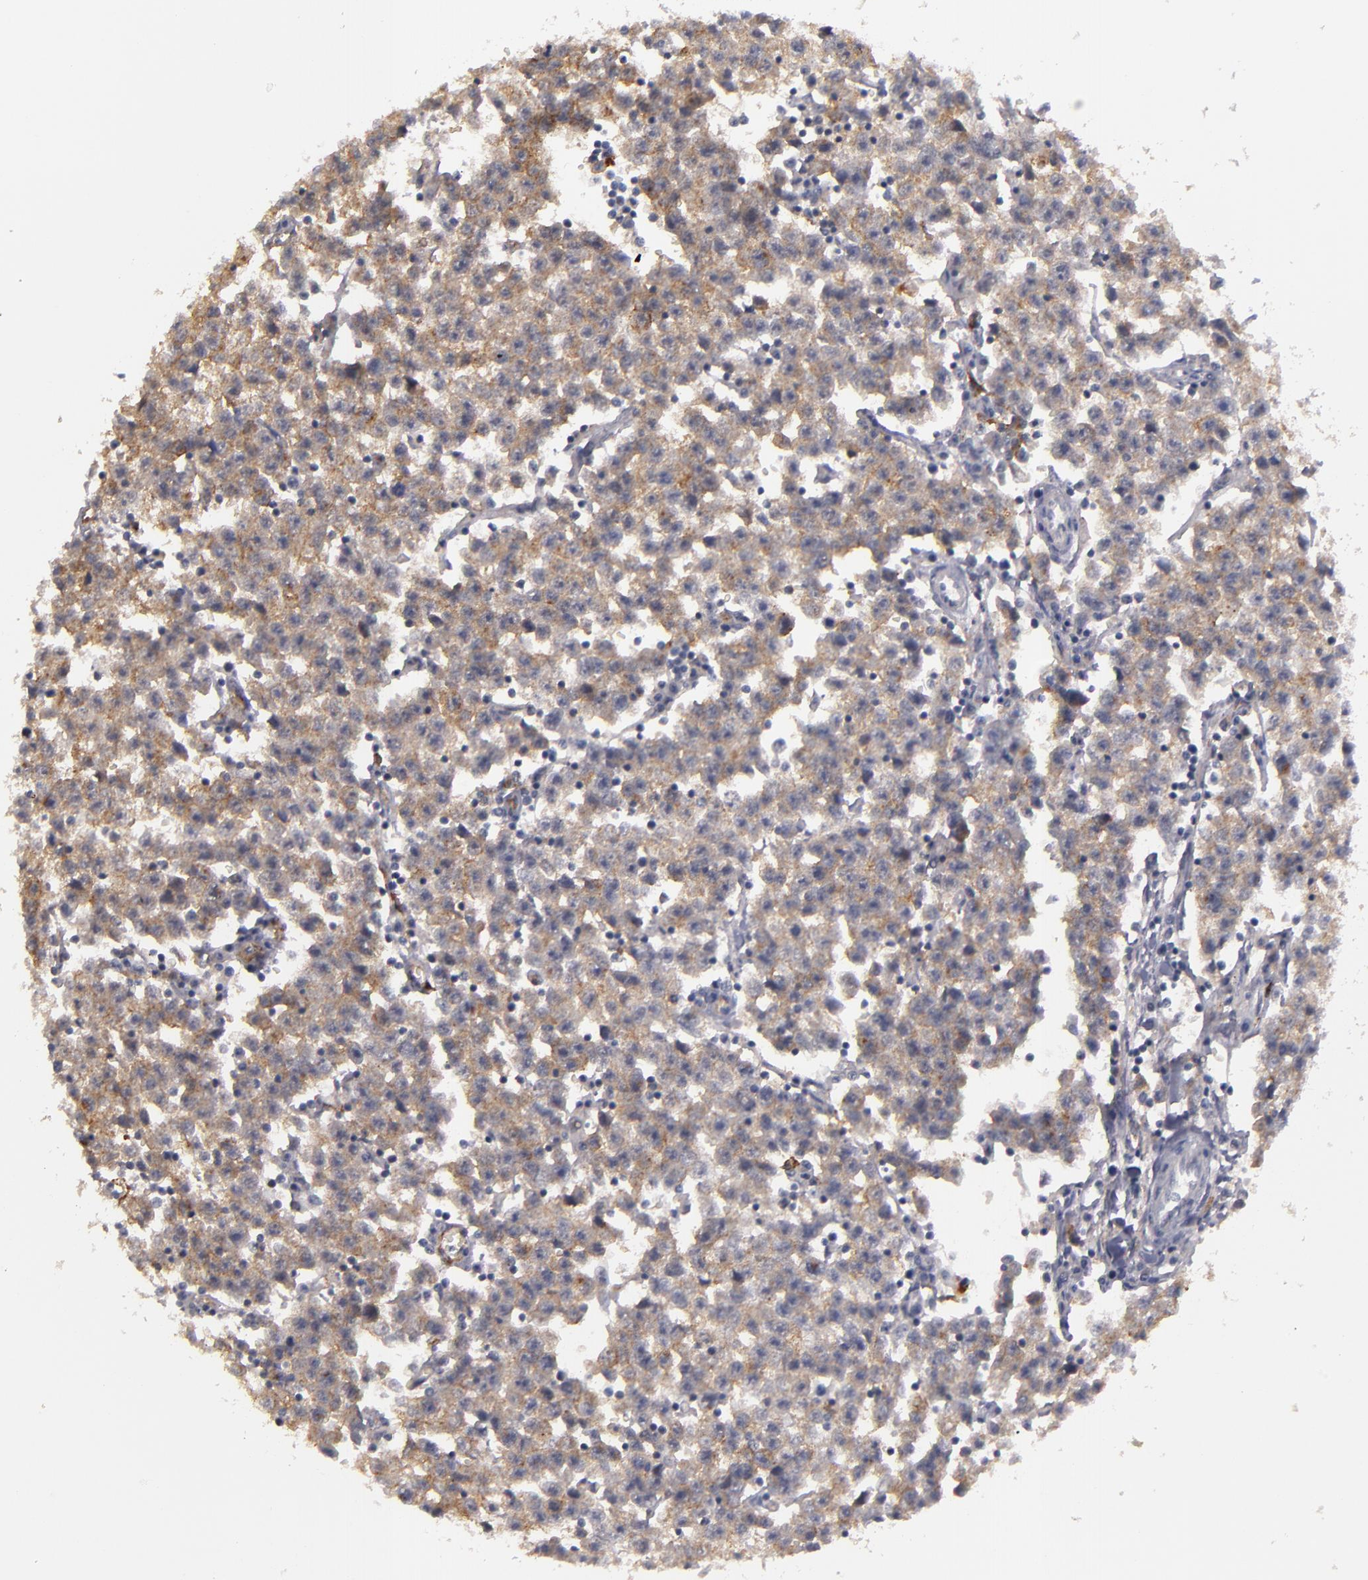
{"staining": {"intensity": "weak", "quantity": ">75%", "location": "cytoplasmic/membranous"}, "tissue": "testis cancer", "cell_type": "Tumor cells", "image_type": "cancer", "snomed": [{"axis": "morphology", "description": "Seminoma, NOS"}, {"axis": "topography", "description": "Testis"}], "caption": "Protein staining shows weak cytoplasmic/membranous staining in approximately >75% of tumor cells in seminoma (testis).", "gene": "STX3", "patient": {"sex": "male", "age": 35}}